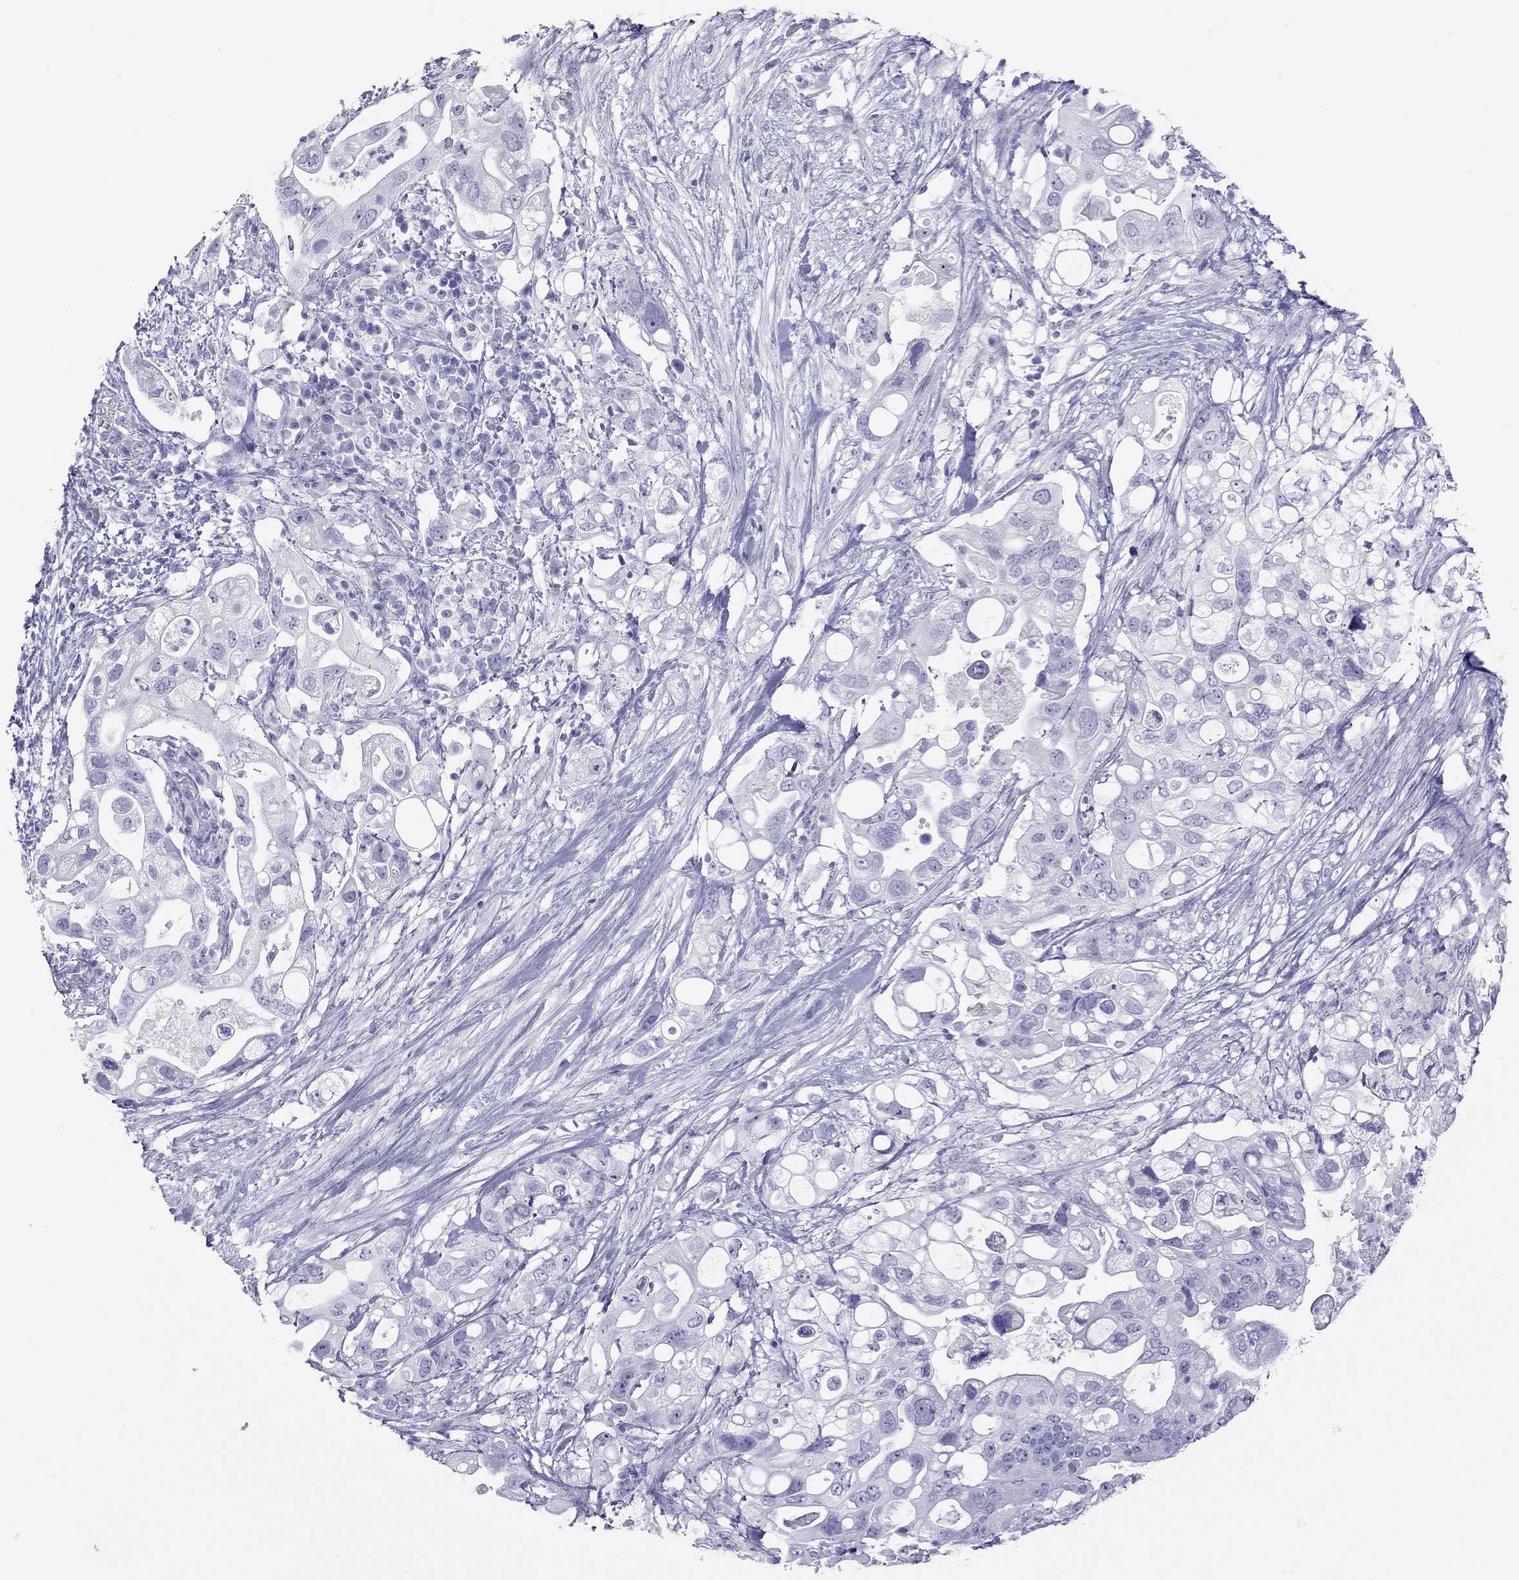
{"staining": {"intensity": "negative", "quantity": "none", "location": "none"}, "tissue": "pancreatic cancer", "cell_type": "Tumor cells", "image_type": "cancer", "snomed": [{"axis": "morphology", "description": "Adenocarcinoma, NOS"}, {"axis": "topography", "description": "Pancreas"}], "caption": "Tumor cells are negative for protein expression in human pancreatic cancer (adenocarcinoma). (DAB (3,3'-diaminobenzidine) immunohistochemistry (IHC) with hematoxylin counter stain).", "gene": "STAG3", "patient": {"sex": "female", "age": 72}}